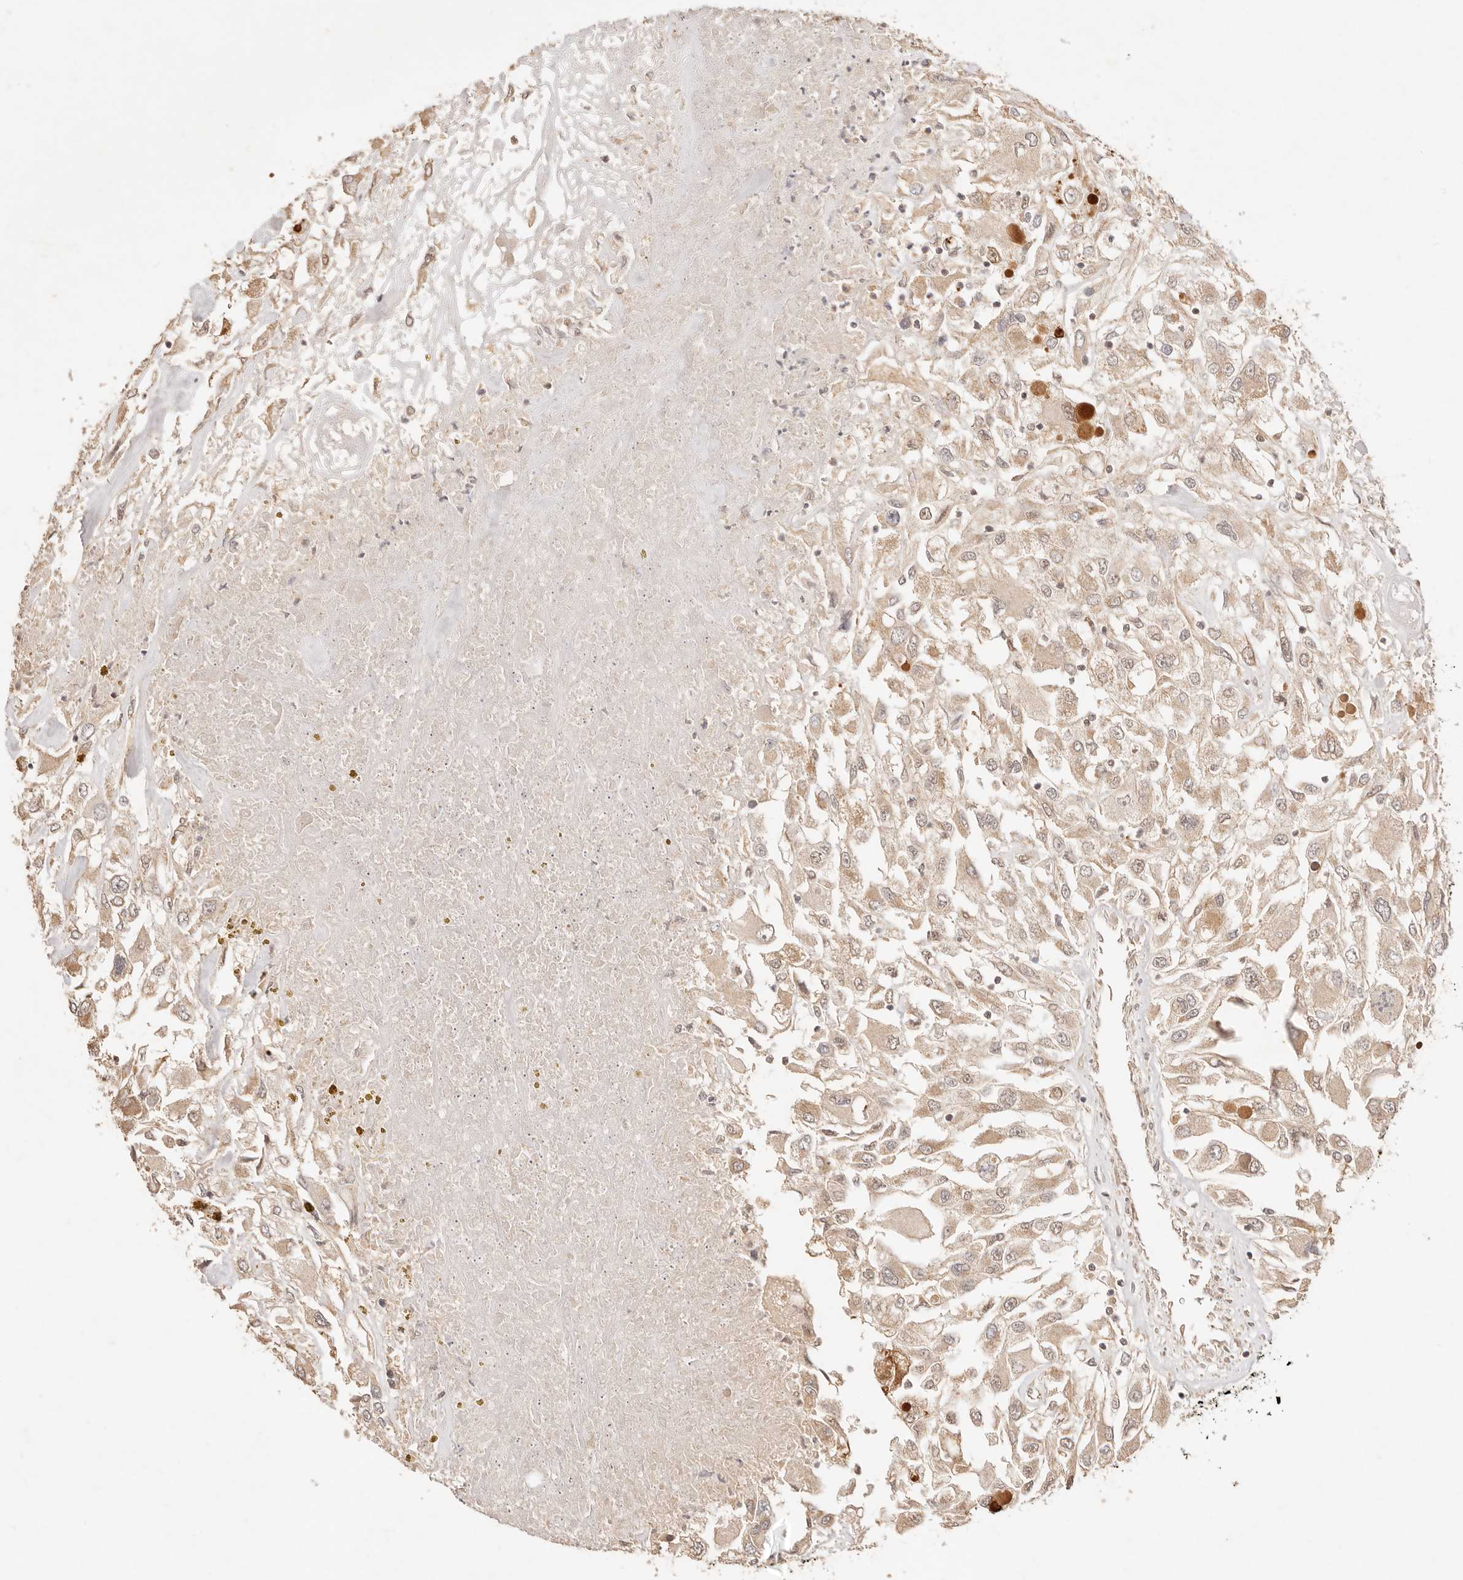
{"staining": {"intensity": "weak", "quantity": ">75%", "location": "cytoplasmic/membranous"}, "tissue": "renal cancer", "cell_type": "Tumor cells", "image_type": "cancer", "snomed": [{"axis": "morphology", "description": "Adenocarcinoma, NOS"}, {"axis": "topography", "description": "Kidney"}], "caption": "This photomicrograph shows immunohistochemistry staining of renal adenocarcinoma, with low weak cytoplasmic/membranous expression in approximately >75% of tumor cells.", "gene": "TRIM11", "patient": {"sex": "female", "age": 52}}